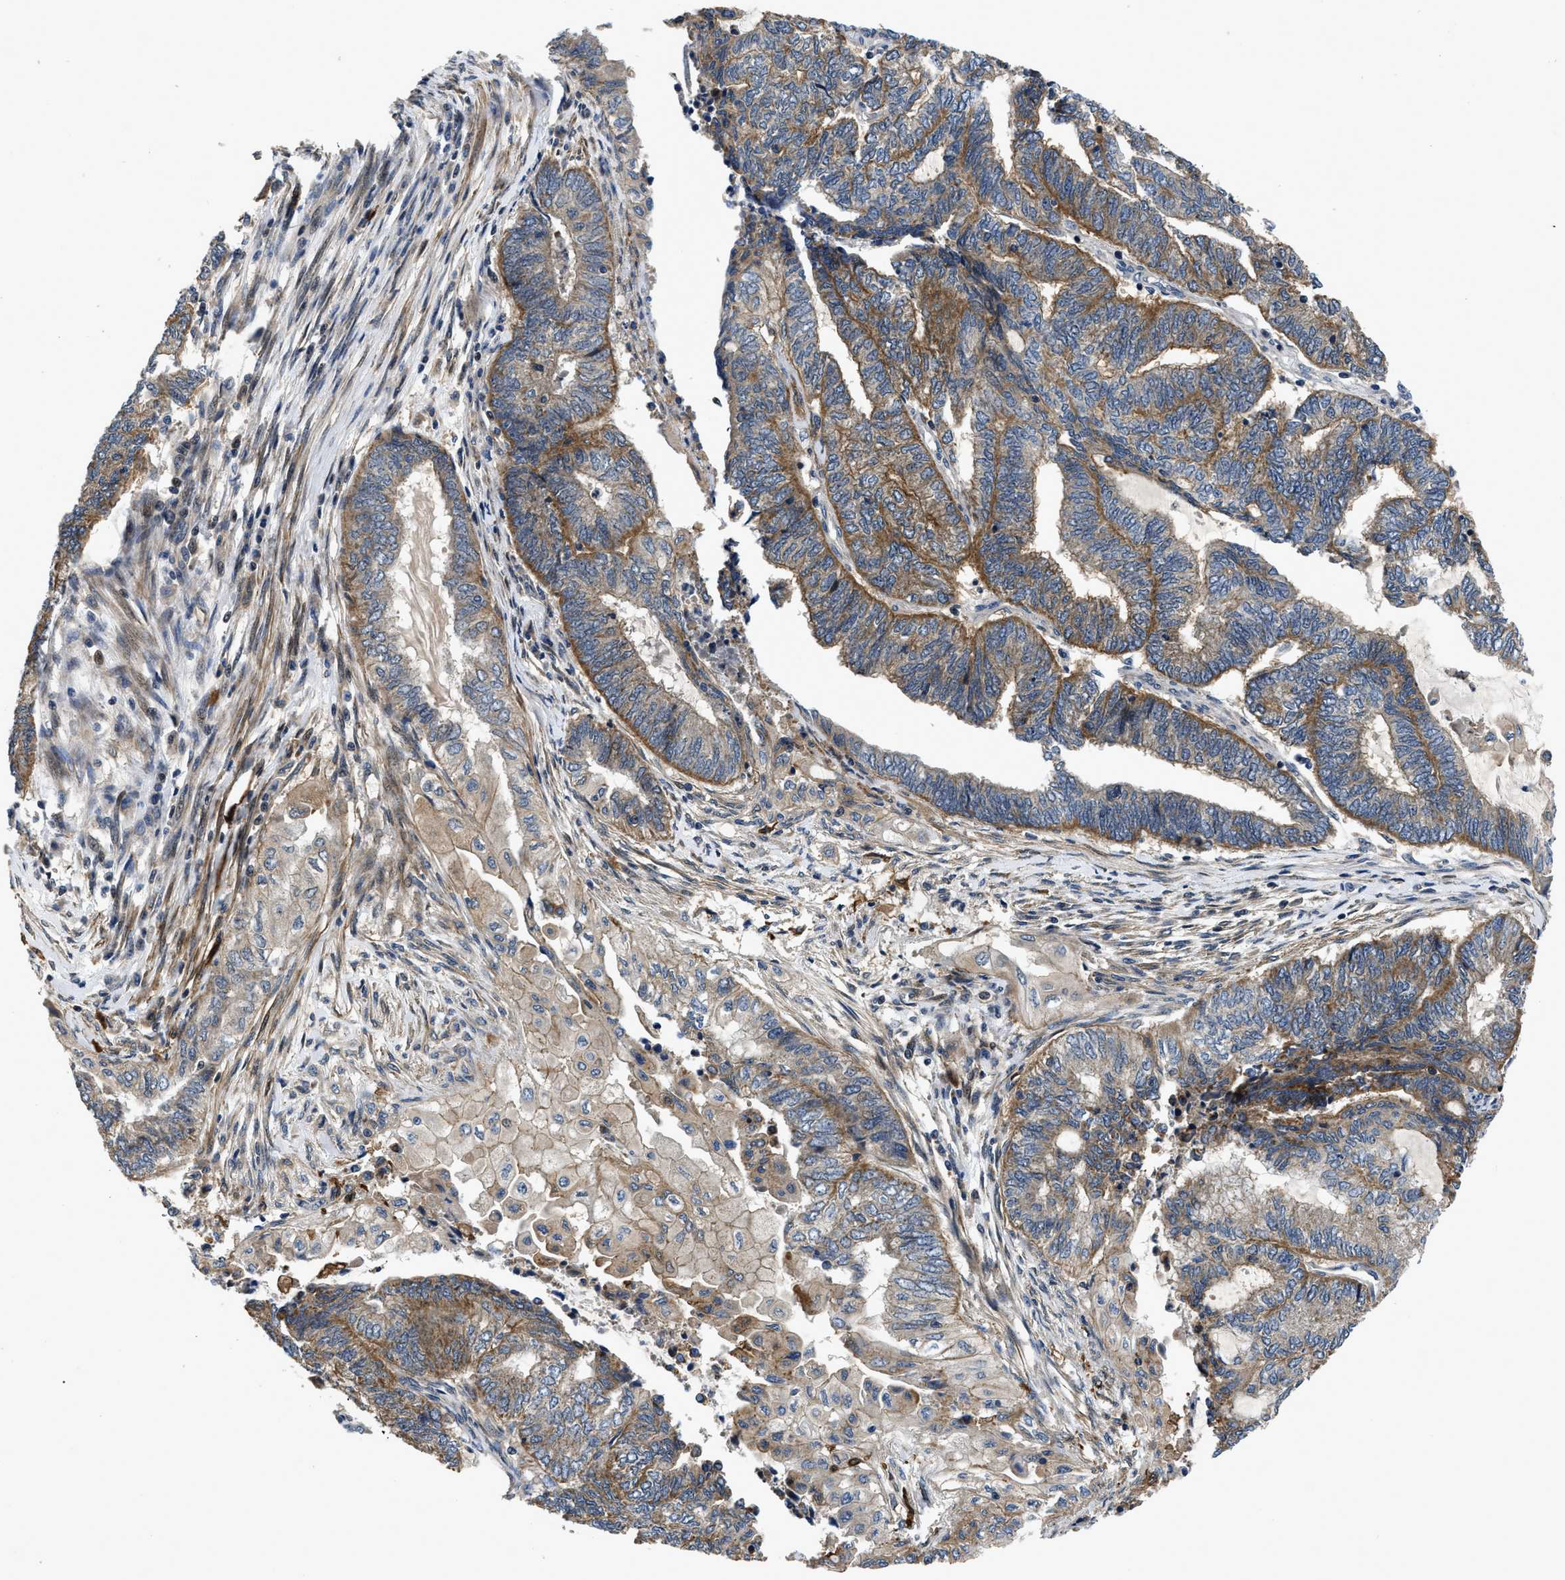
{"staining": {"intensity": "moderate", "quantity": ">75%", "location": "cytoplasmic/membranous"}, "tissue": "endometrial cancer", "cell_type": "Tumor cells", "image_type": "cancer", "snomed": [{"axis": "morphology", "description": "Adenocarcinoma, NOS"}, {"axis": "topography", "description": "Uterus"}, {"axis": "topography", "description": "Endometrium"}], "caption": "An IHC image of tumor tissue is shown. Protein staining in brown highlights moderate cytoplasmic/membranous positivity in endometrial cancer within tumor cells.", "gene": "PPWD1", "patient": {"sex": "female", "age": 70}}